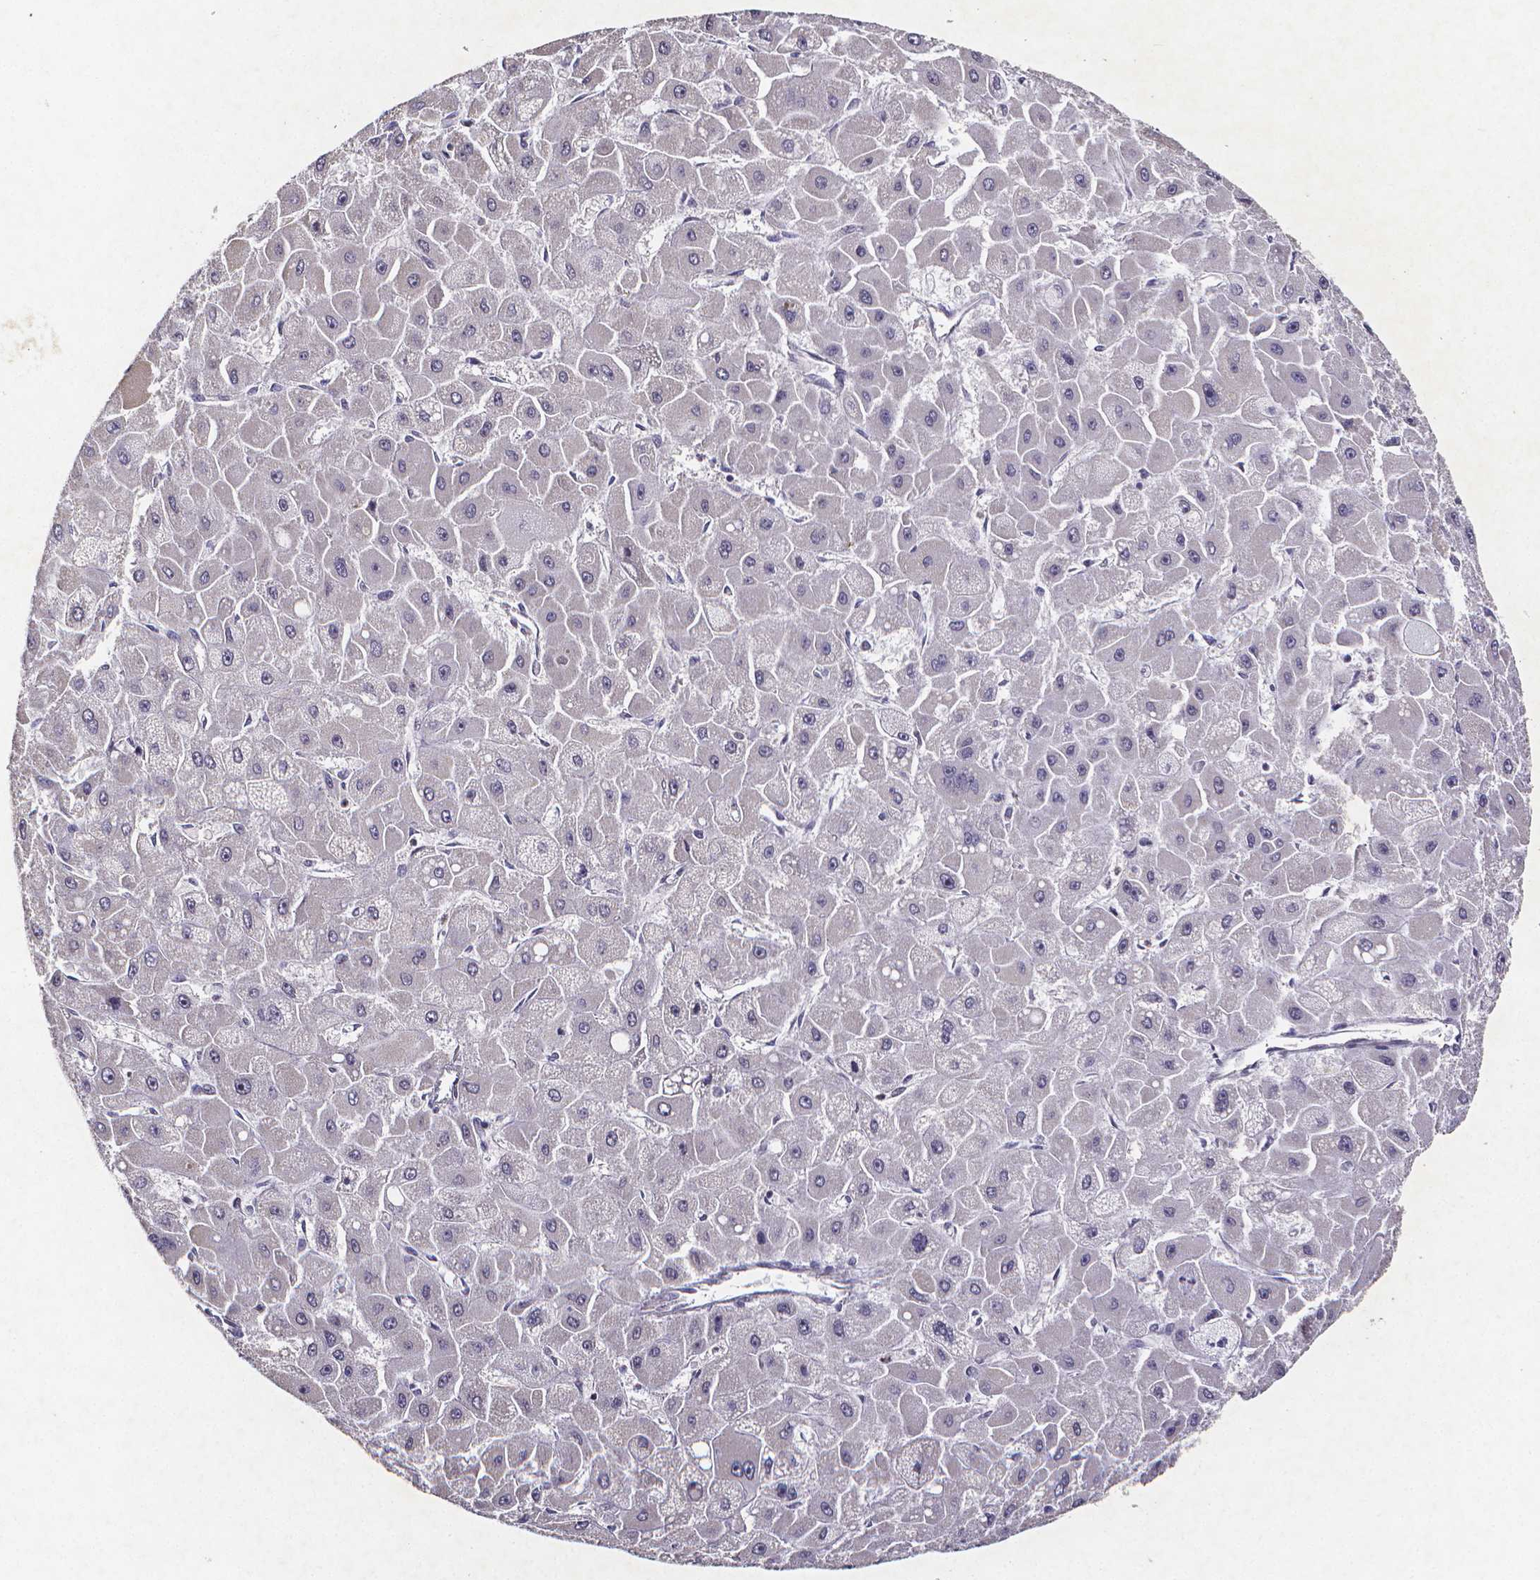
{"staining": {"intensity": "negative", "quantity": "none", "location": "none"}, "tissue": "liver cancer", "cell_type": "Tumor cells", "image_type": "cancer", "snomed": [{"axis": "morphology", "description": "Carcinoma, Hepatocellular, NOS"}, {"axis": "topography", "description": "Liver"}], "caption": "Immunohistochemistry (IHC) of human liver hepatocellular carcinoma reveals no staining in tumor cells.", "gene": "TP73", "patient": {"sex": "female", "age": 25}}